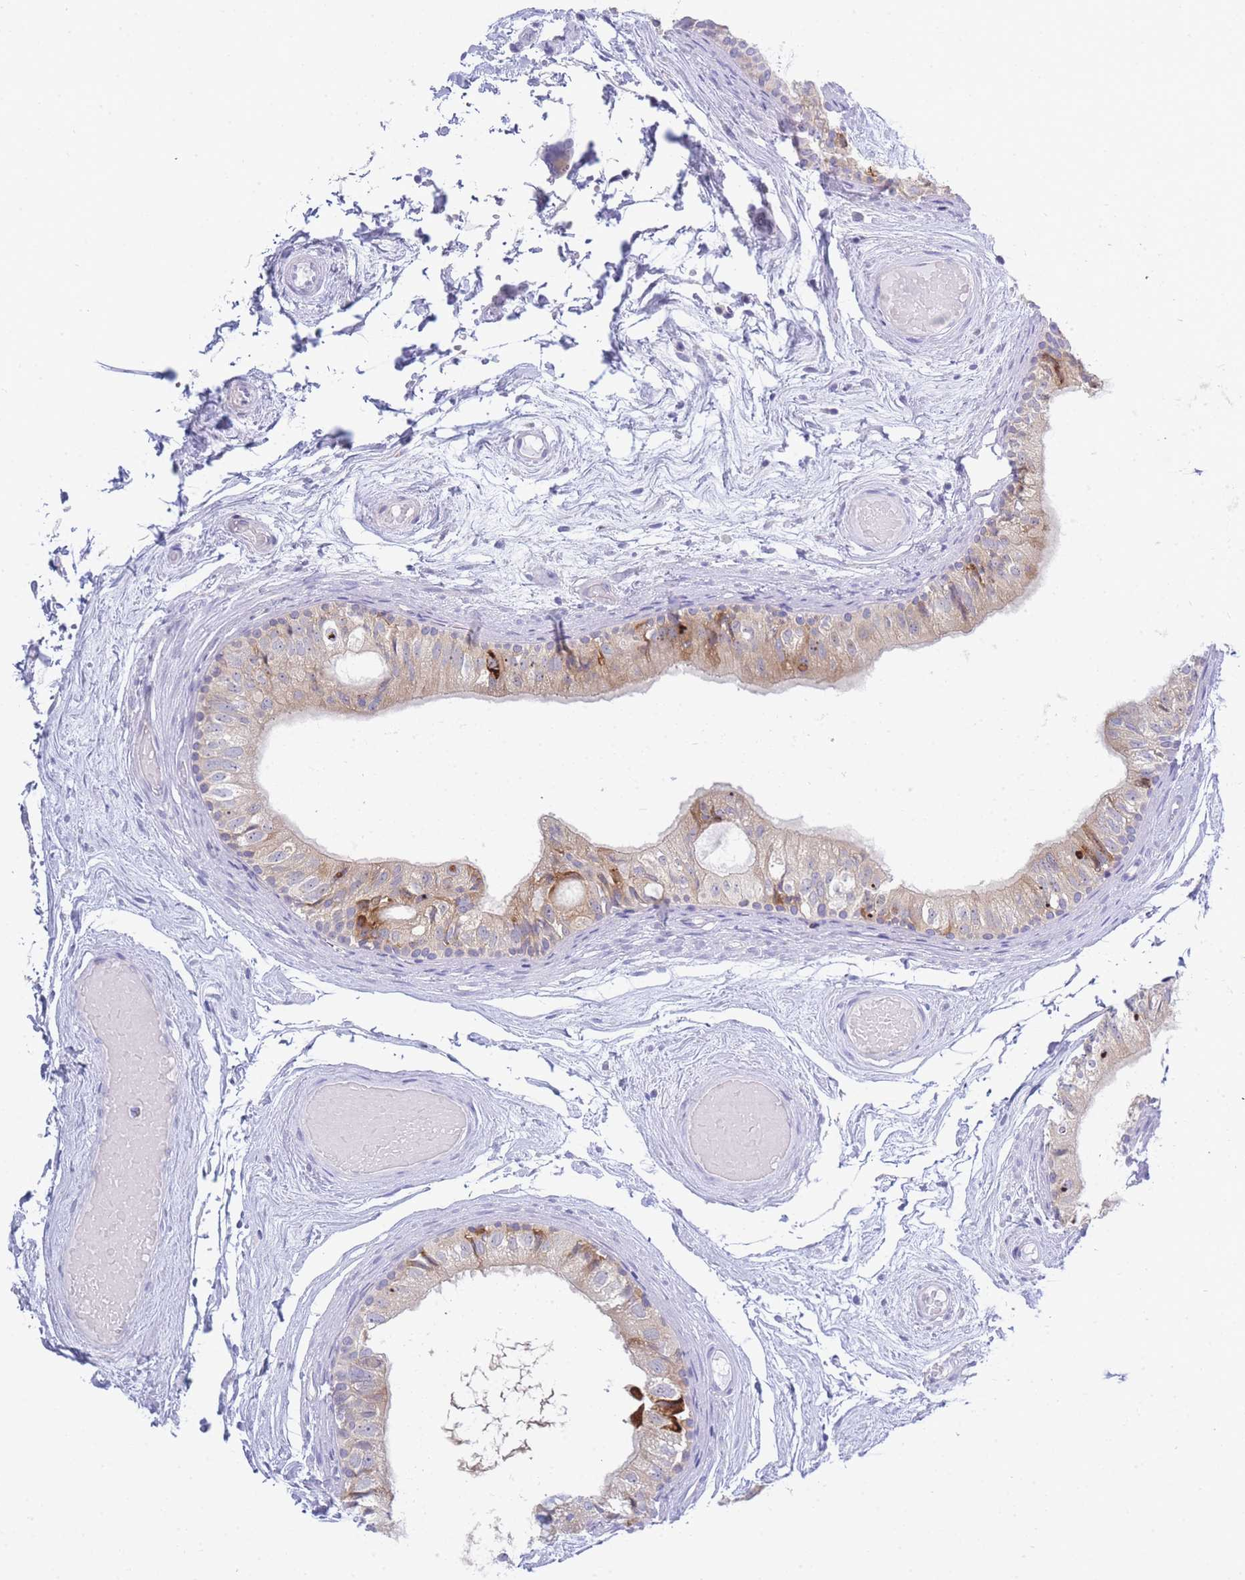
{"staining": {"intensity": "moderate", "quantity": "25%-75%", "location": "cytoplasmic/membranous"}, "tissue": "epididymis", "cell_type": "Glandular cells", "image_type": "normal", "snomed": [{"axis": "morphology", "description": "Normal tissue, NOS"}, {"axis": "topography", "description": "Epididymis"}], "caption": "Epididymis stained for a protein reveals moderate cytoplasmic/membranous positivity in glandular cells. (DAB IHC, brown staining for protein, blue staining for nuclei).", "gene": "ZNF510", "patient": {"sex": "male", "age": 79}}